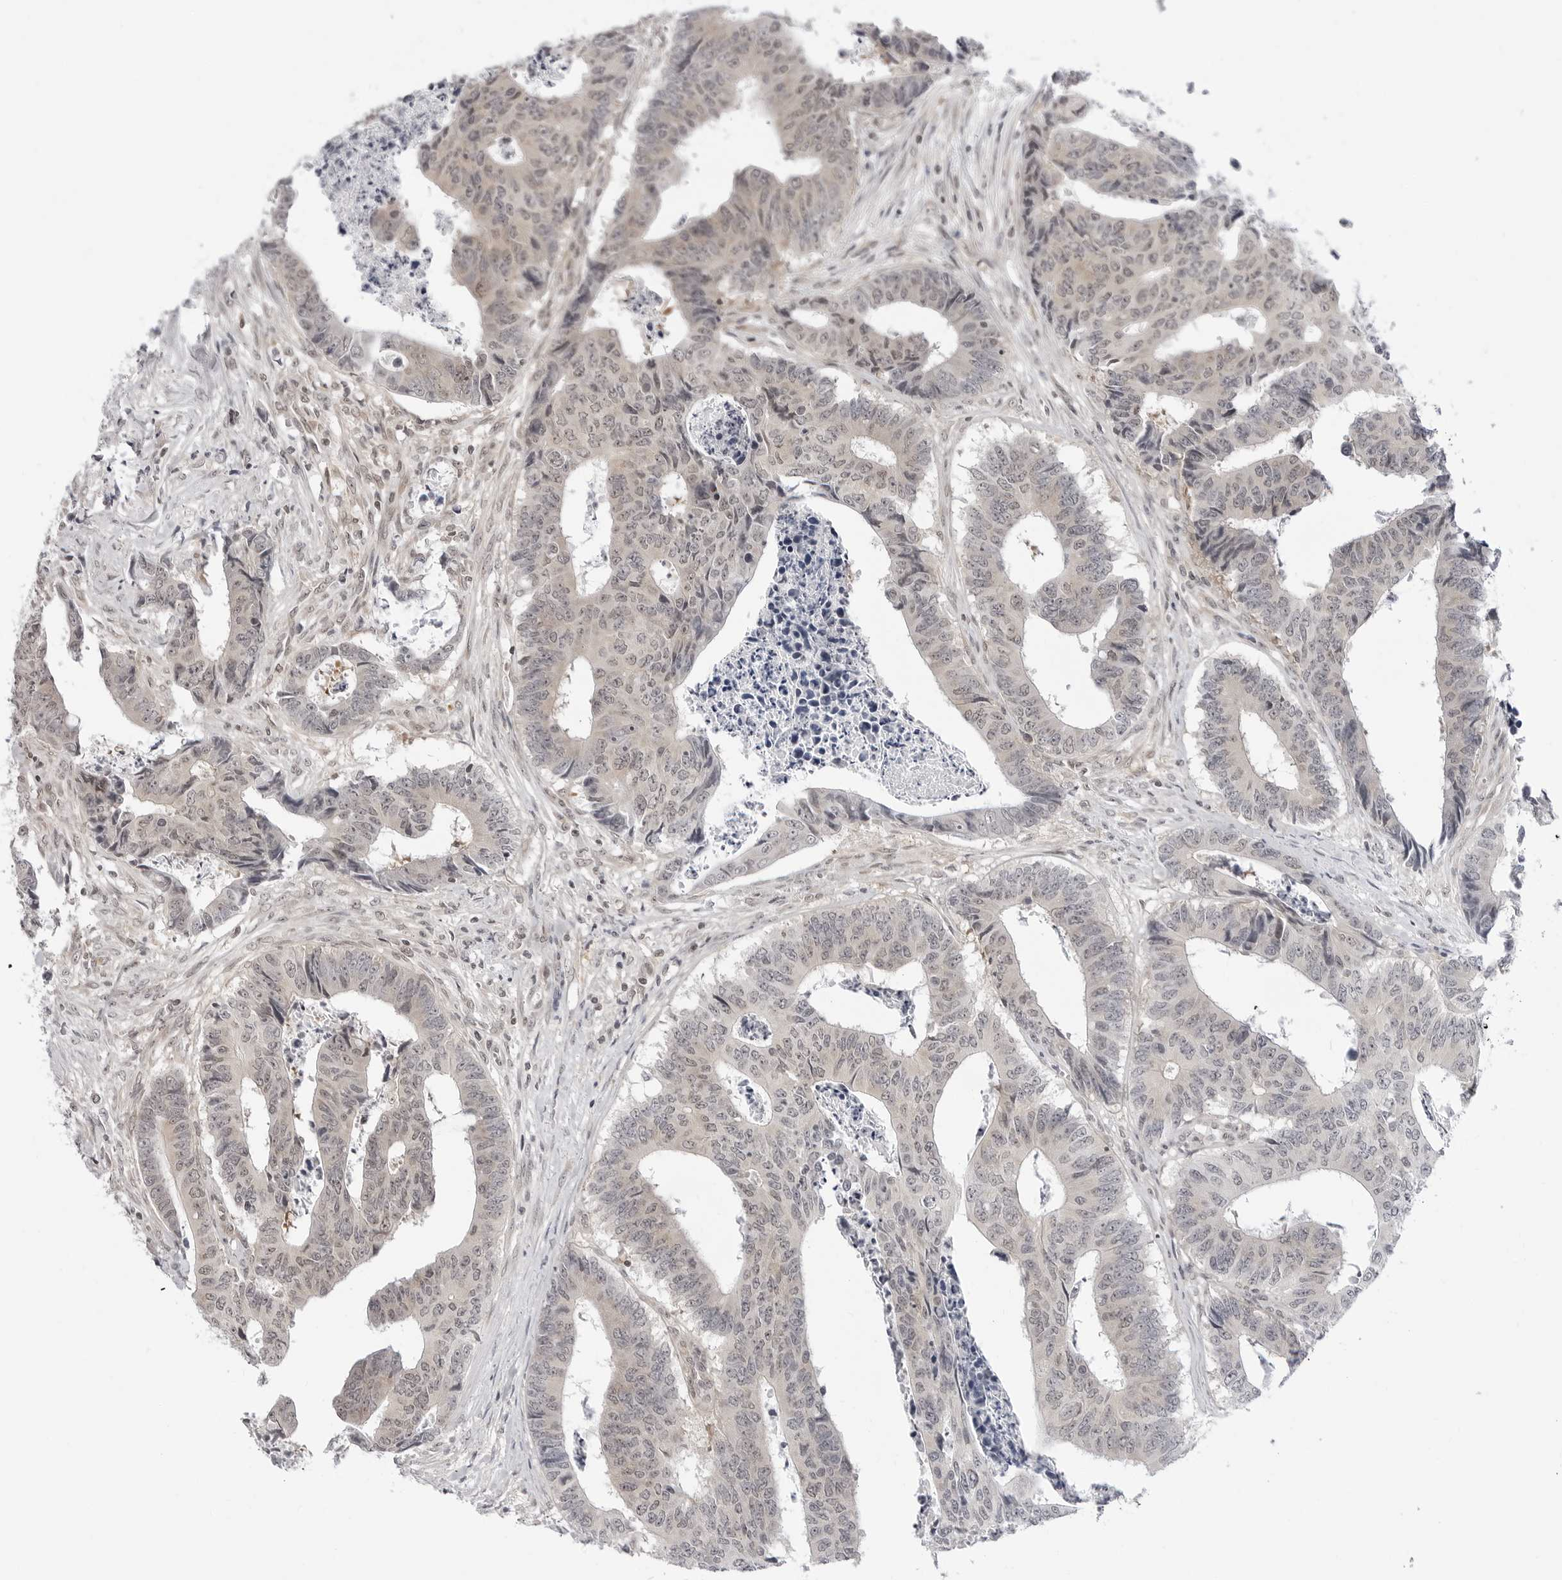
{"staining": {"intensity": "negative", "quantity": "none", "location": "none"}, "tissue": "colorectal cancer", "cell_type": "Tumor cells", "image_type": "cancer", "snomed": [{"axis": "morphology", "description": "Adenocarcinoma, NOS"}, {"axis": "topography", "description": "Rectum"}], "caption": "A high-resolution micrograph shows IHC staining of adenocarcinoma (colorectal), which displays no significant staining in tumor cells.", "gene": "PPP2R5C", "patient": {"sex": "male", "age": 84}}